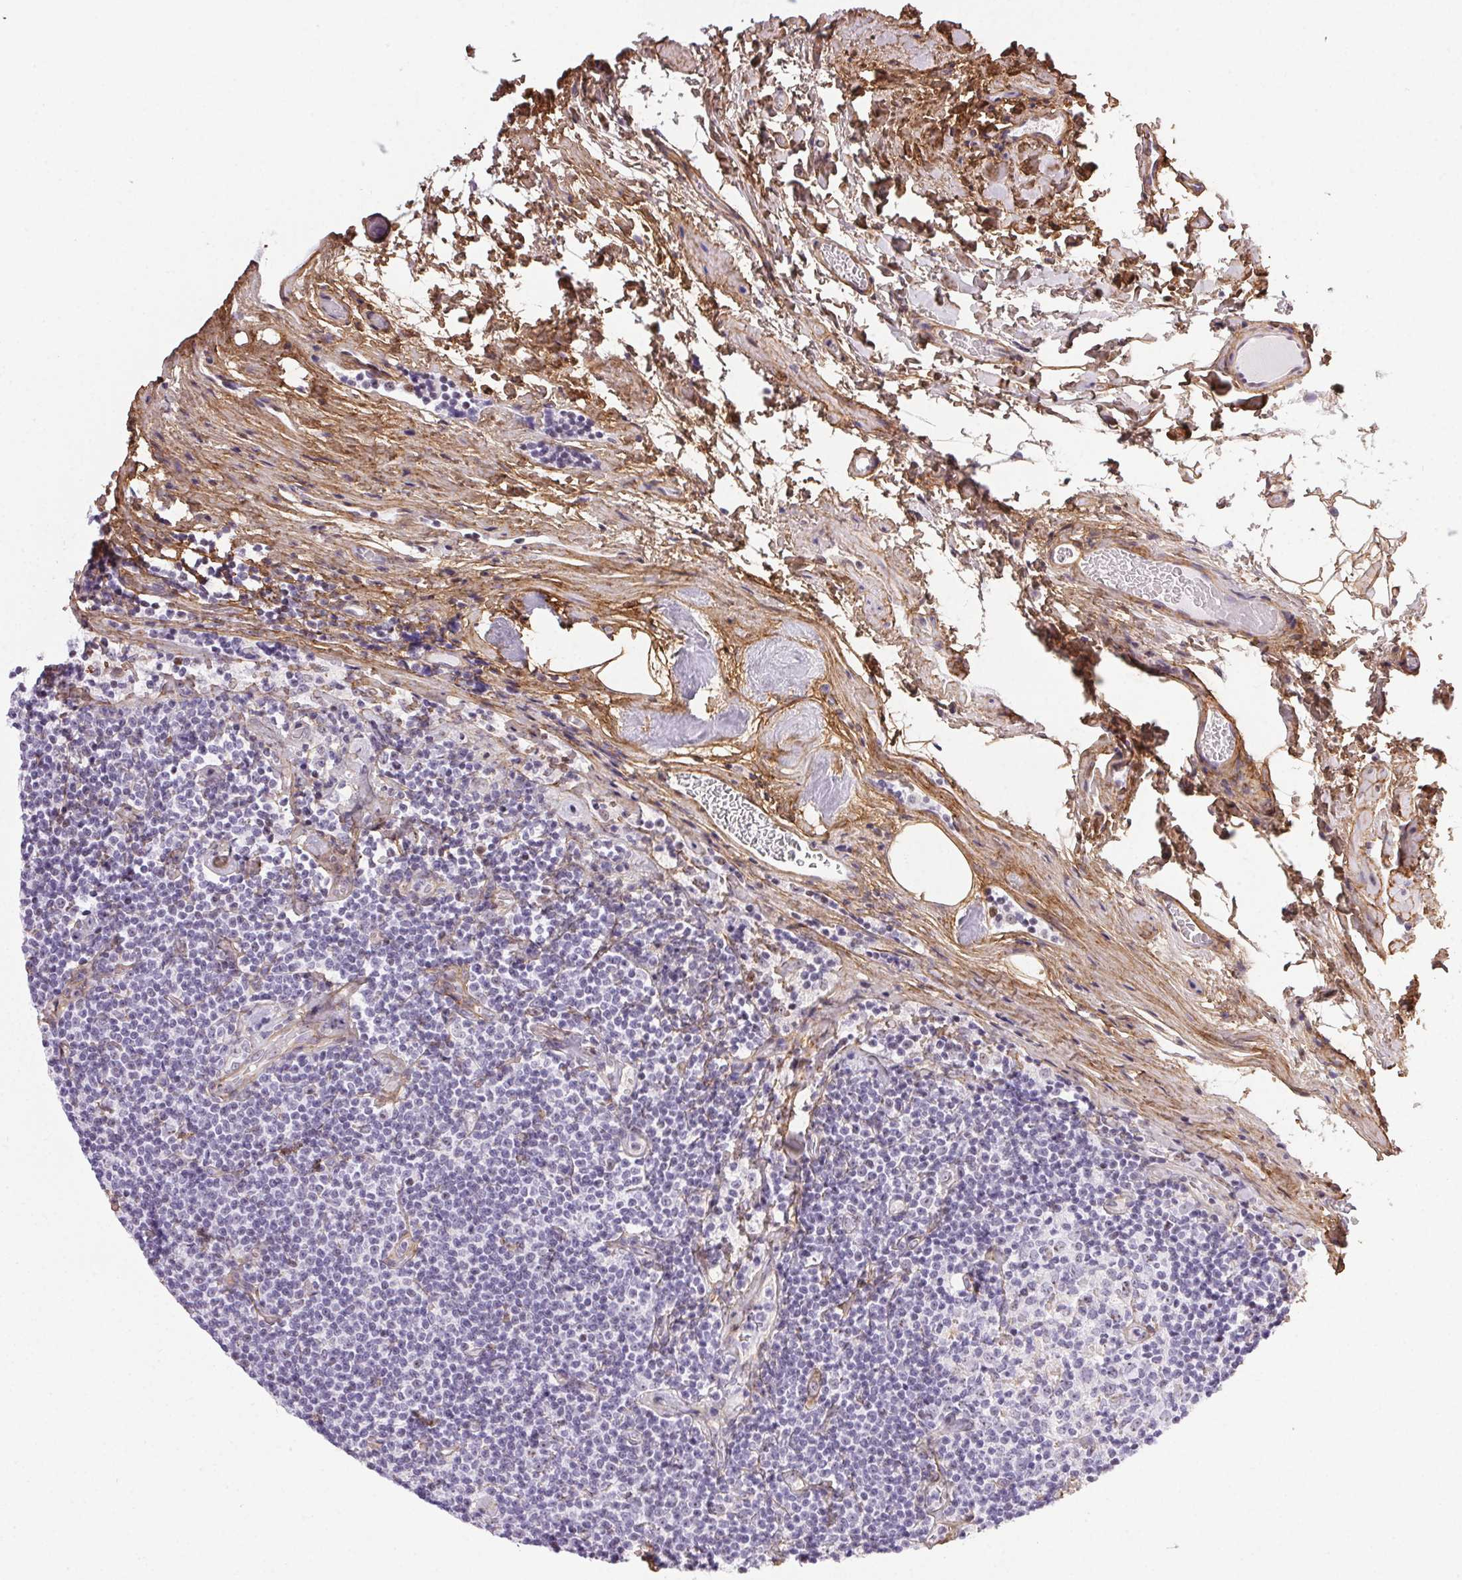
{"staining": {"intensity": "negative", "quantity": "none", "location": "none"}, "tissue": "lymphoma", "cell_type": "Tumor cells", "image_type": "cancer", "snomed": [{"axis": "morphology", "description": "Malignant lymphoma, non-Hodgkin's type, Low grade"}, {"axis": "topography", "description": "Lymph node"}], "caption": "Protein analysis of malignant lymphoma, non-Hodgkin's type (low-grade) reveals no significant staining in tumor cells. Brightfield microscopy of IHC stained with DAB (3,3'-diaminobenzidine) (brown) and hematoxylin (blue), captured at high magnification.", "gene": "PDZD2", "patient": {"sex": "male", "age": 81}}